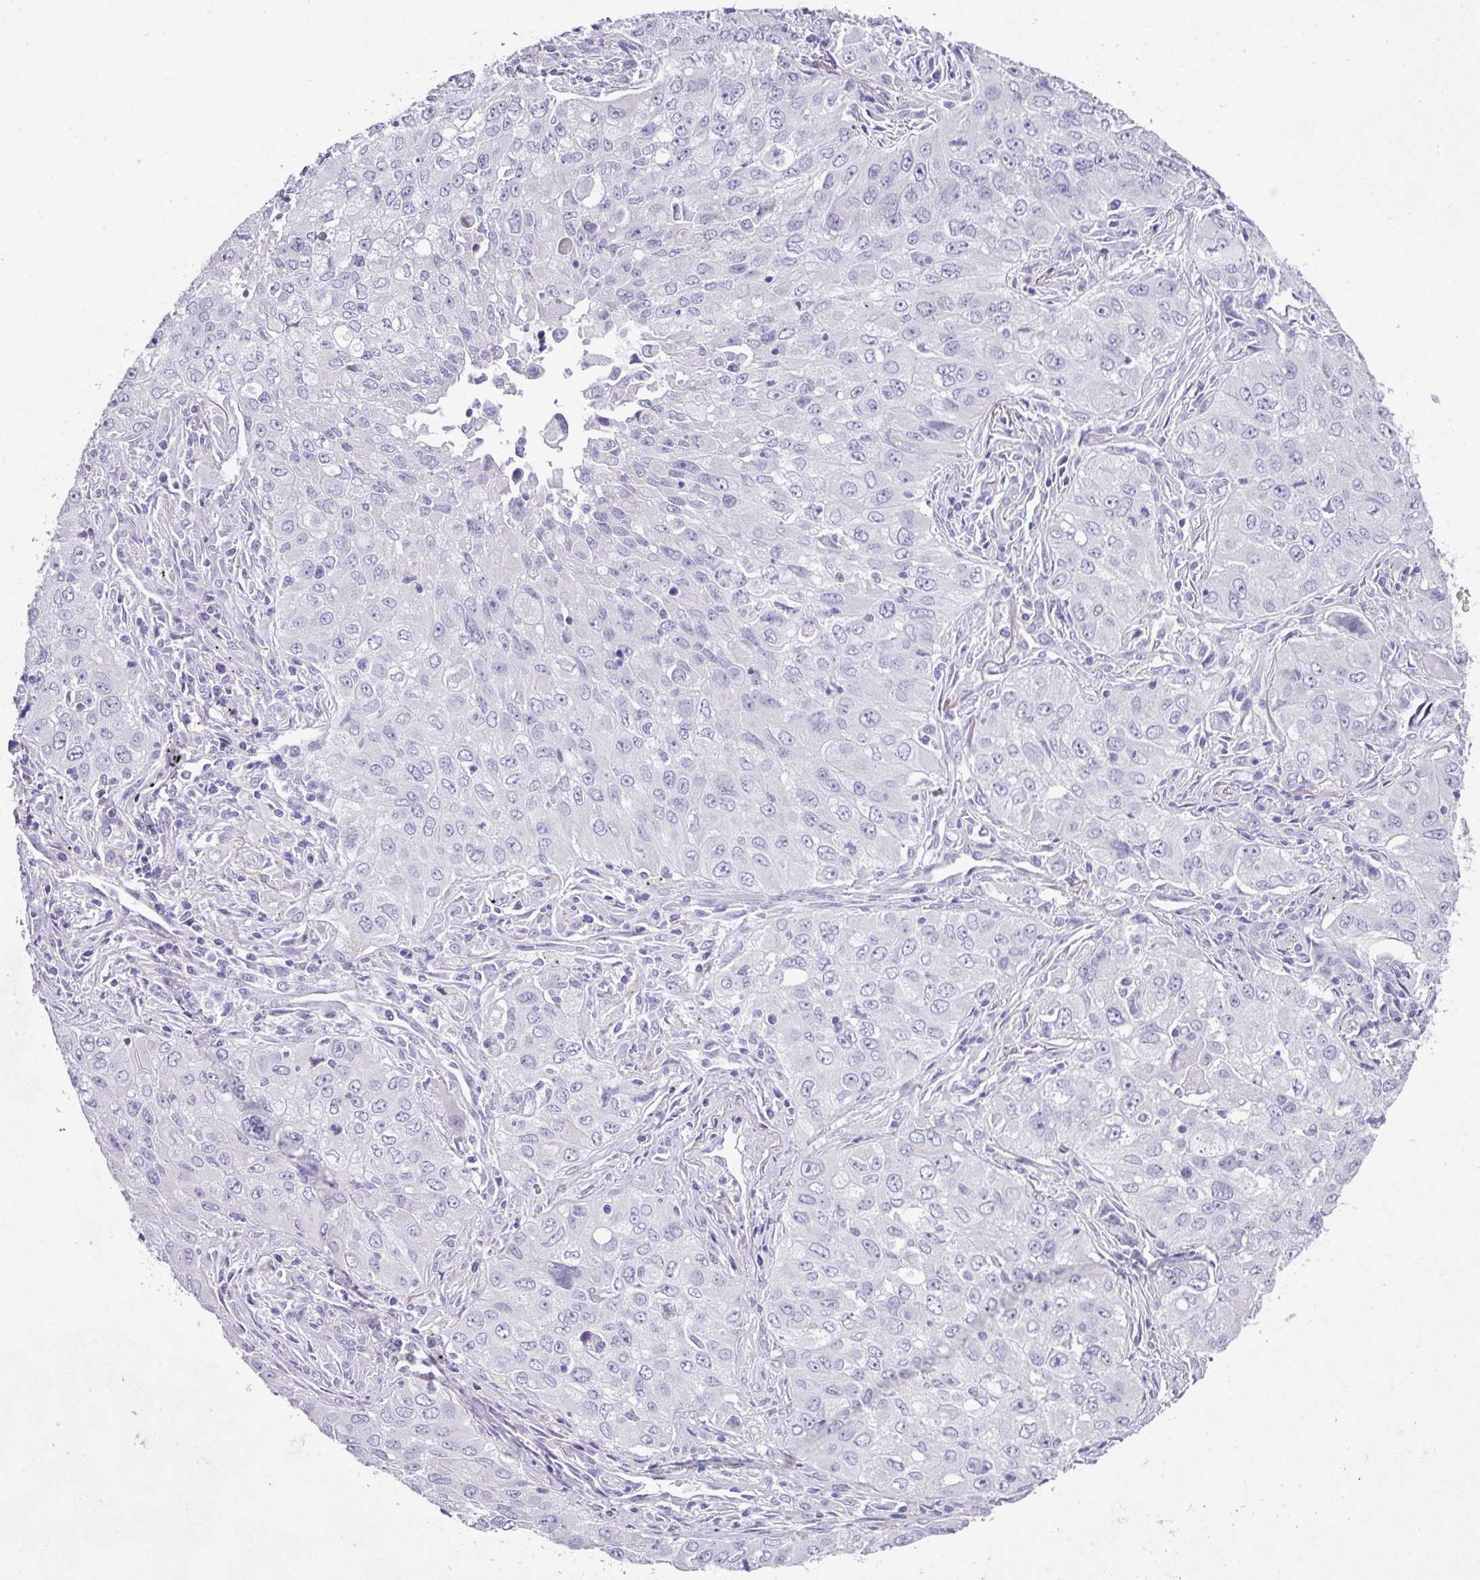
{"staining": {"intensity": "negative", "quantity": "none", "location": "none"}, "tissue": "lung cancer", "cell_type": "Tumor cells", "image_type": "cancer", "snomed": [{"axis": "morphology", "description": "Adenocarcinoma, NOS"}, {"axis": "morphology", "description": "Adenocarcinoma, metastatic, NOS"}, {"axis": "topography", "description": "Lymph node"}, {"axis": "topography", "description": "Lung"}], "caption": "This is an immunohistochemistry (IHC) micrograph of human lung cancer. There is no expression in tumor cells.", "gene": "PEX10", "patient": {"sex": "female", "age": 42}}